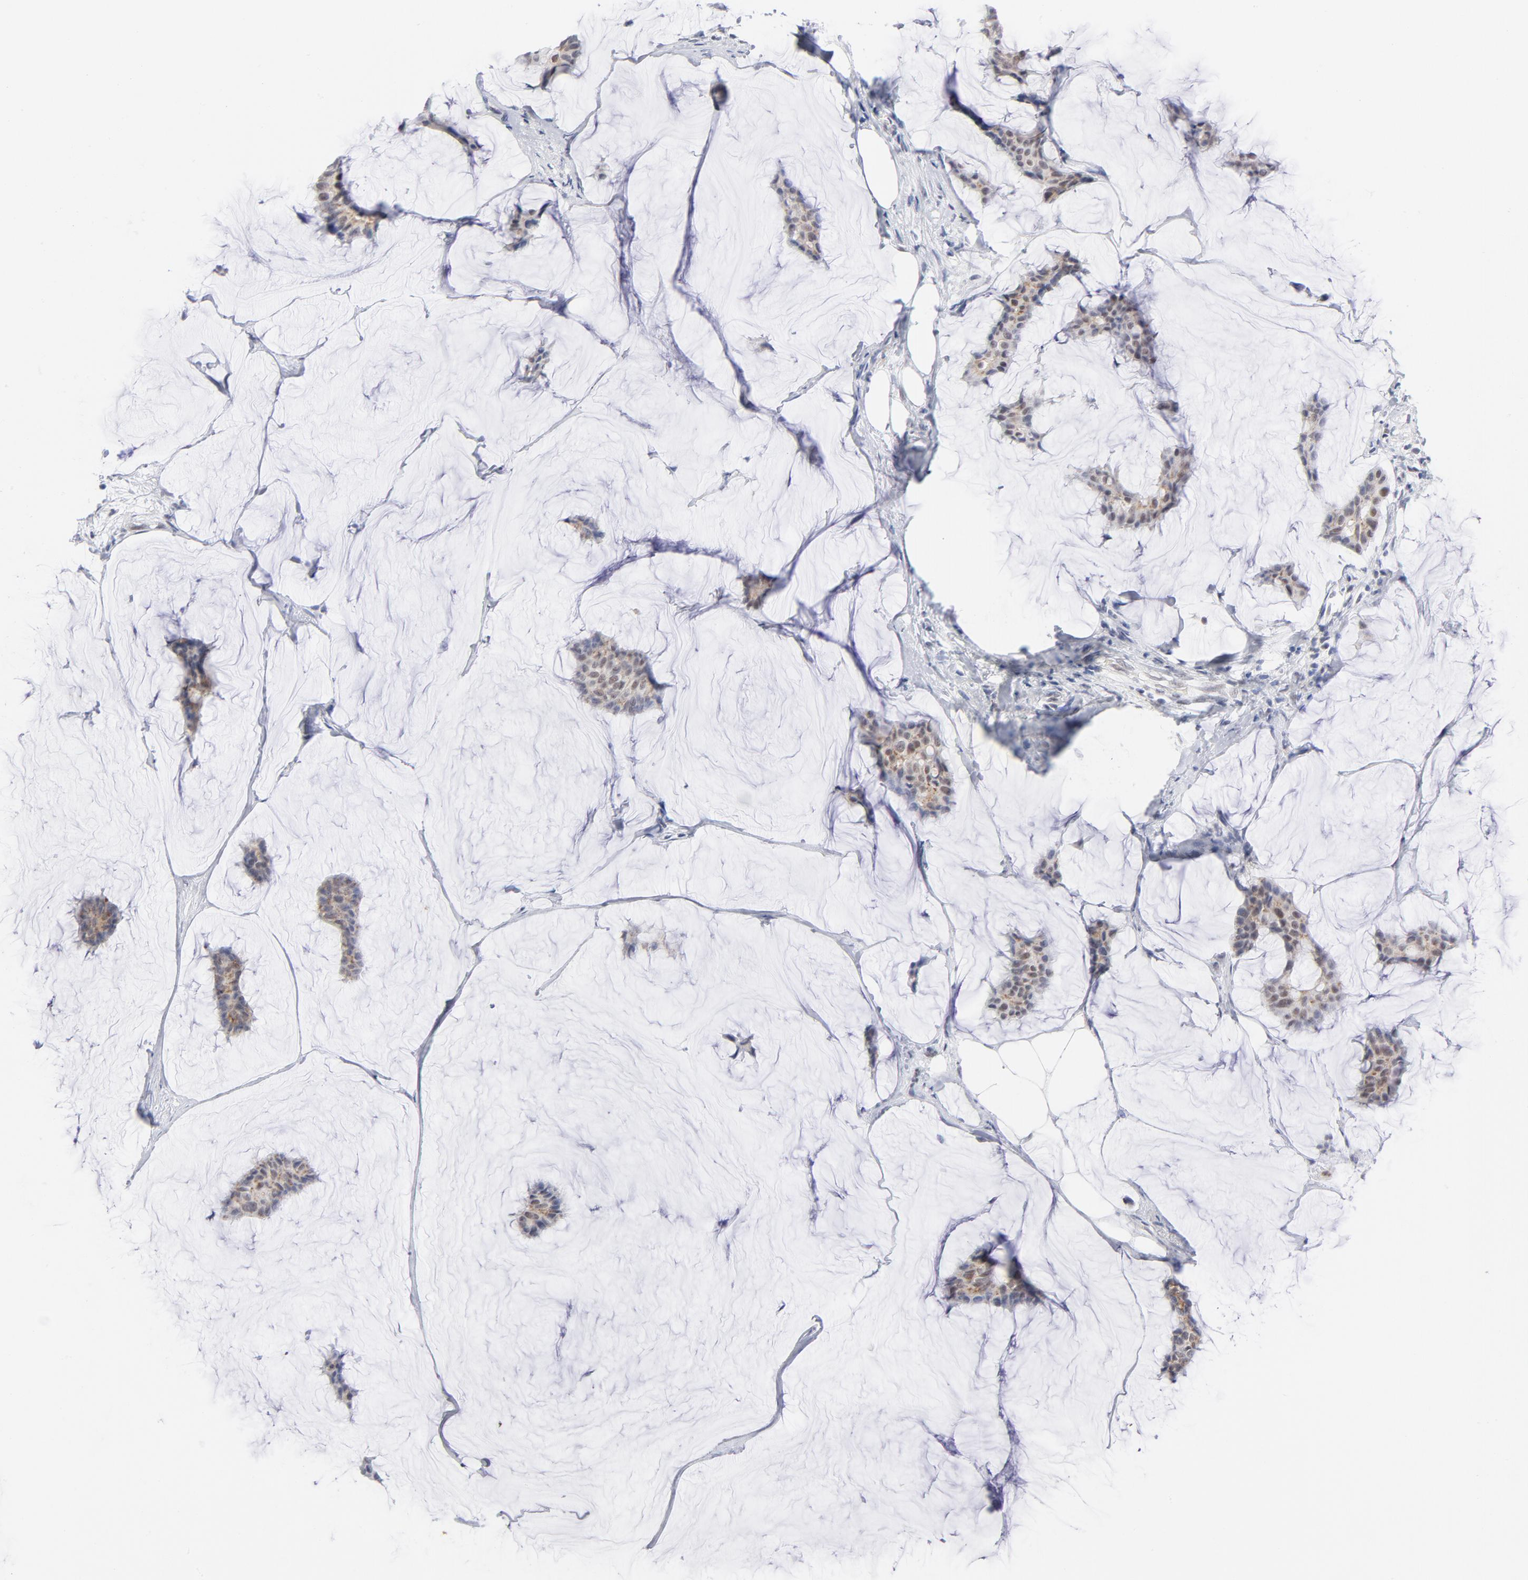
{"staining": {"intensity": "weak", "quantity": "25%-75%", "location": "cytoplasmic/membranous,nuclear"}, "tissue": "breast cancer", "cell_type": "Tumor cells", "image_type": "cancer", "snomed": [{"axis": "morphology", "description": "Duct carcinoma"}, {"axis": "topography", "description": "Breast"}], "caption": "Immunohistochemical staining of human infiltrating ductal carcinoma (breast) shows weak cytoplasmic/membranous and nuclear protein expression in approximately 25%-75% of tumor cells.", "gene": "BAP1", "patient": {"sex": "female", "age": 93}}